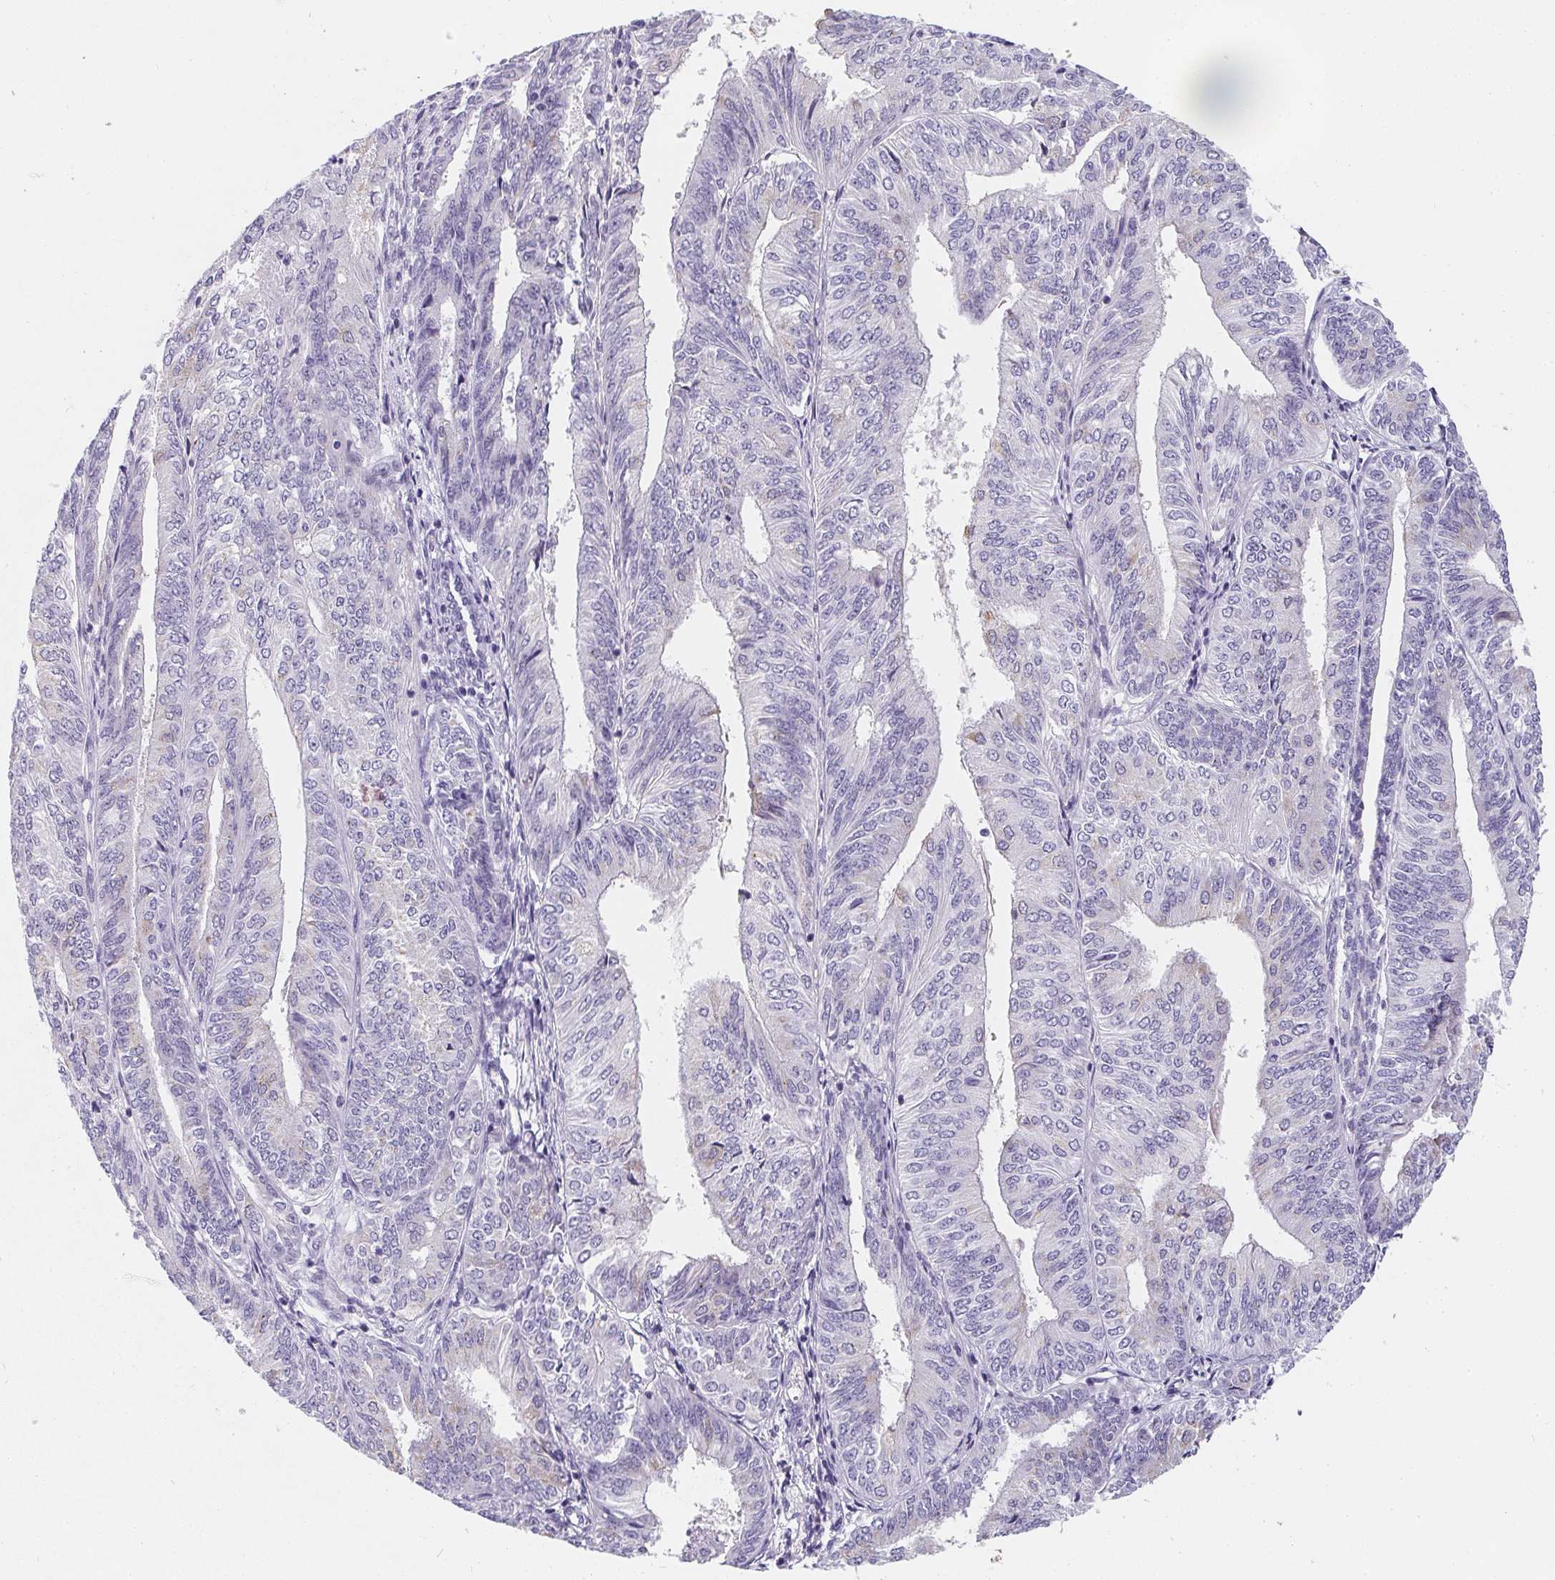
{"staining": {"intensity": "negative", "quantity": "none", "location": "none"}, "tissue": "endometrial cancer", "cell_type": "Tumor cells", "image_type": "cancer", "snomed": [{"axis": "morphology", "description": "Adenocarcinoma, NOS"}, {"axis": "topography", "description": "Endometrium"}], "caption": "The histopathology image shows no staining of tumor cells in endometrial adenocarcinoma.", "gene": "MAP1A", "patient": {"sex": "female", "age": 58}}